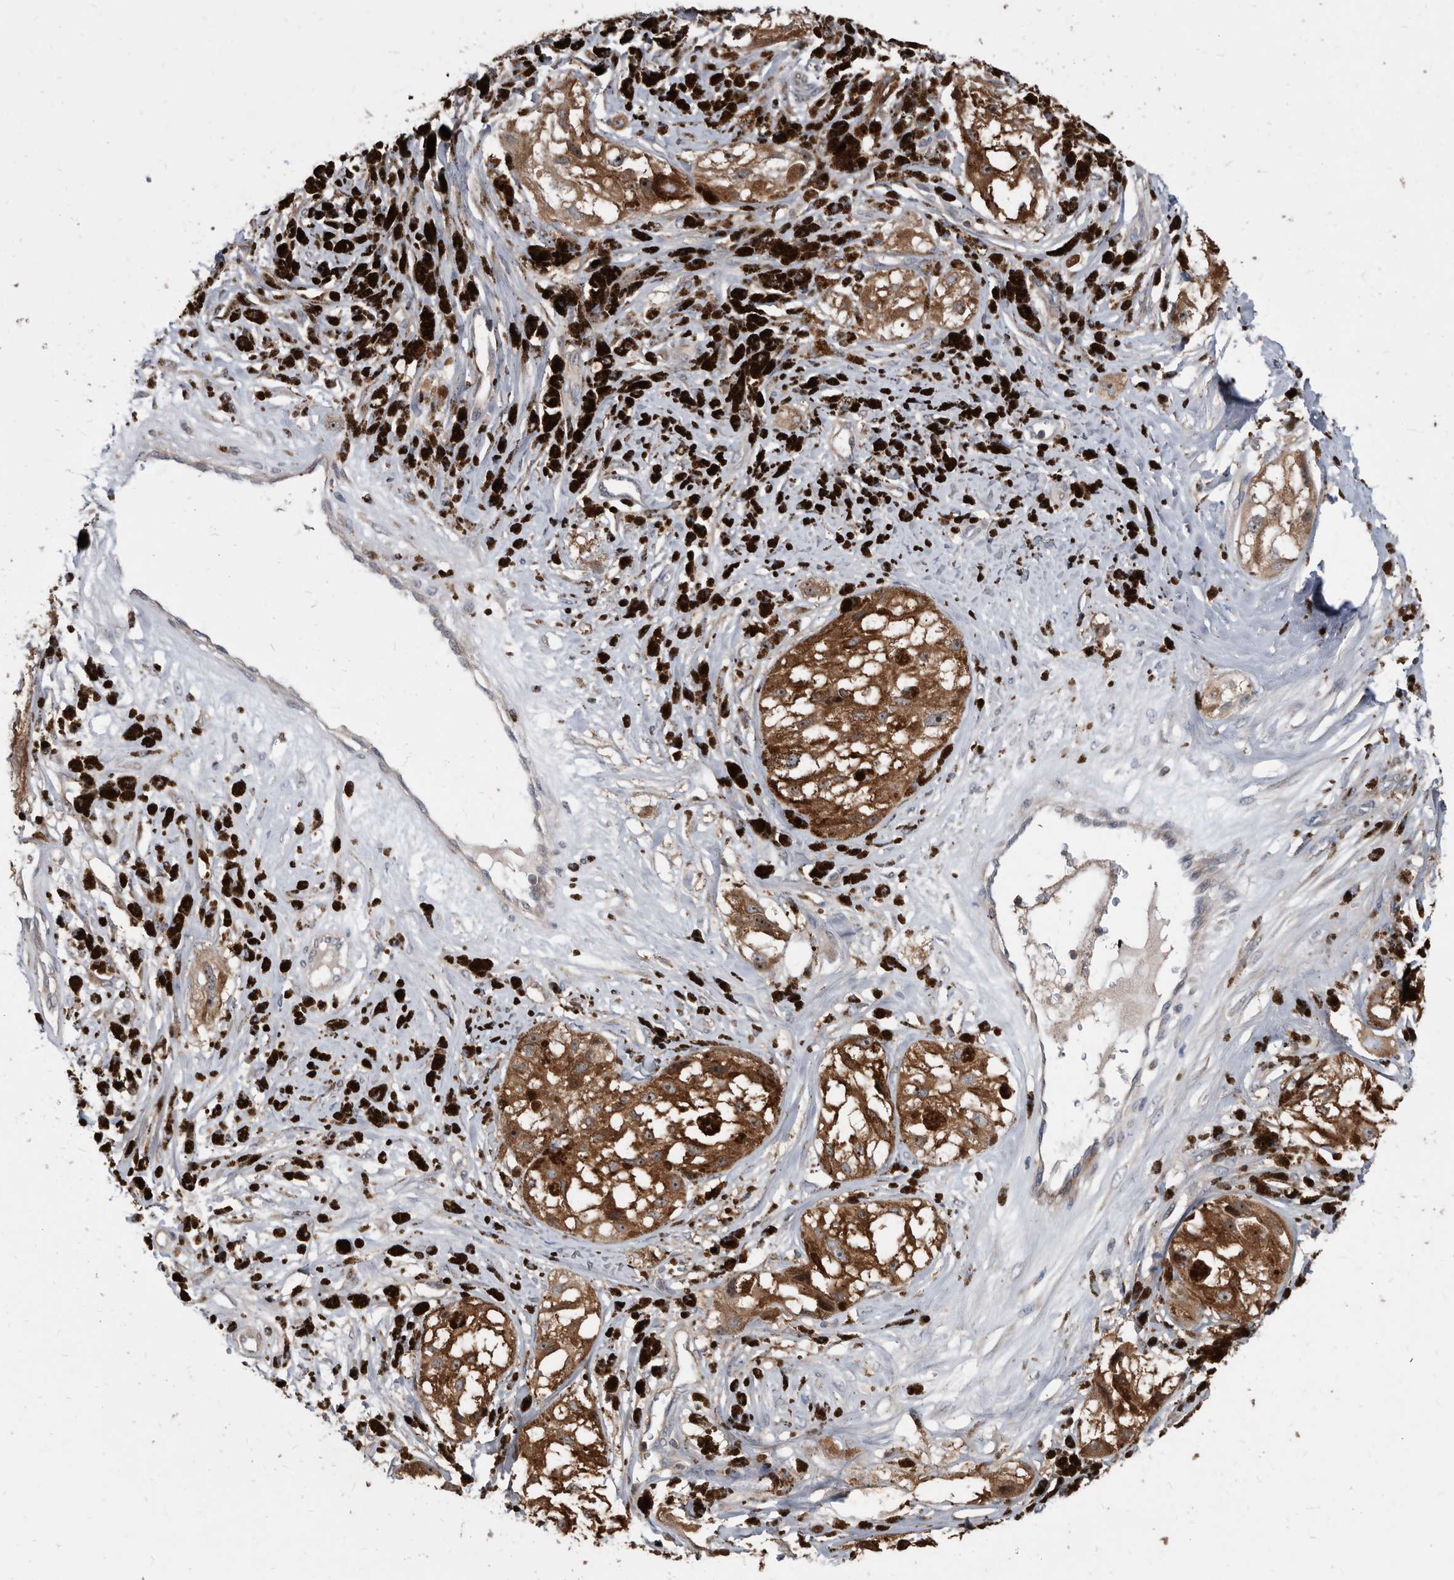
{"staining": {"intensity": "moderate", "quantity": ">75%", "location": "cytoplasmic/membranous,nuclear"}, "tissue": "melanoma", "cell_type": "Tumor cells", "image_type": "cancer", "snomed": [{"axis": "morphology", "description": "Malignant melanoma, NOS"}, {"axis": "topography", "description": "Skin"}], "caption": "An immunohistochemistry (IHC) photomicrograph of tumor tissue is shown. Protein staining in brown highlights moderate cytoplasmic/membranous and nuclear positivity in malignant melanoma within tumor cells.", "gene": "APEH", "patient": {"sex": "male", "age": 88}}